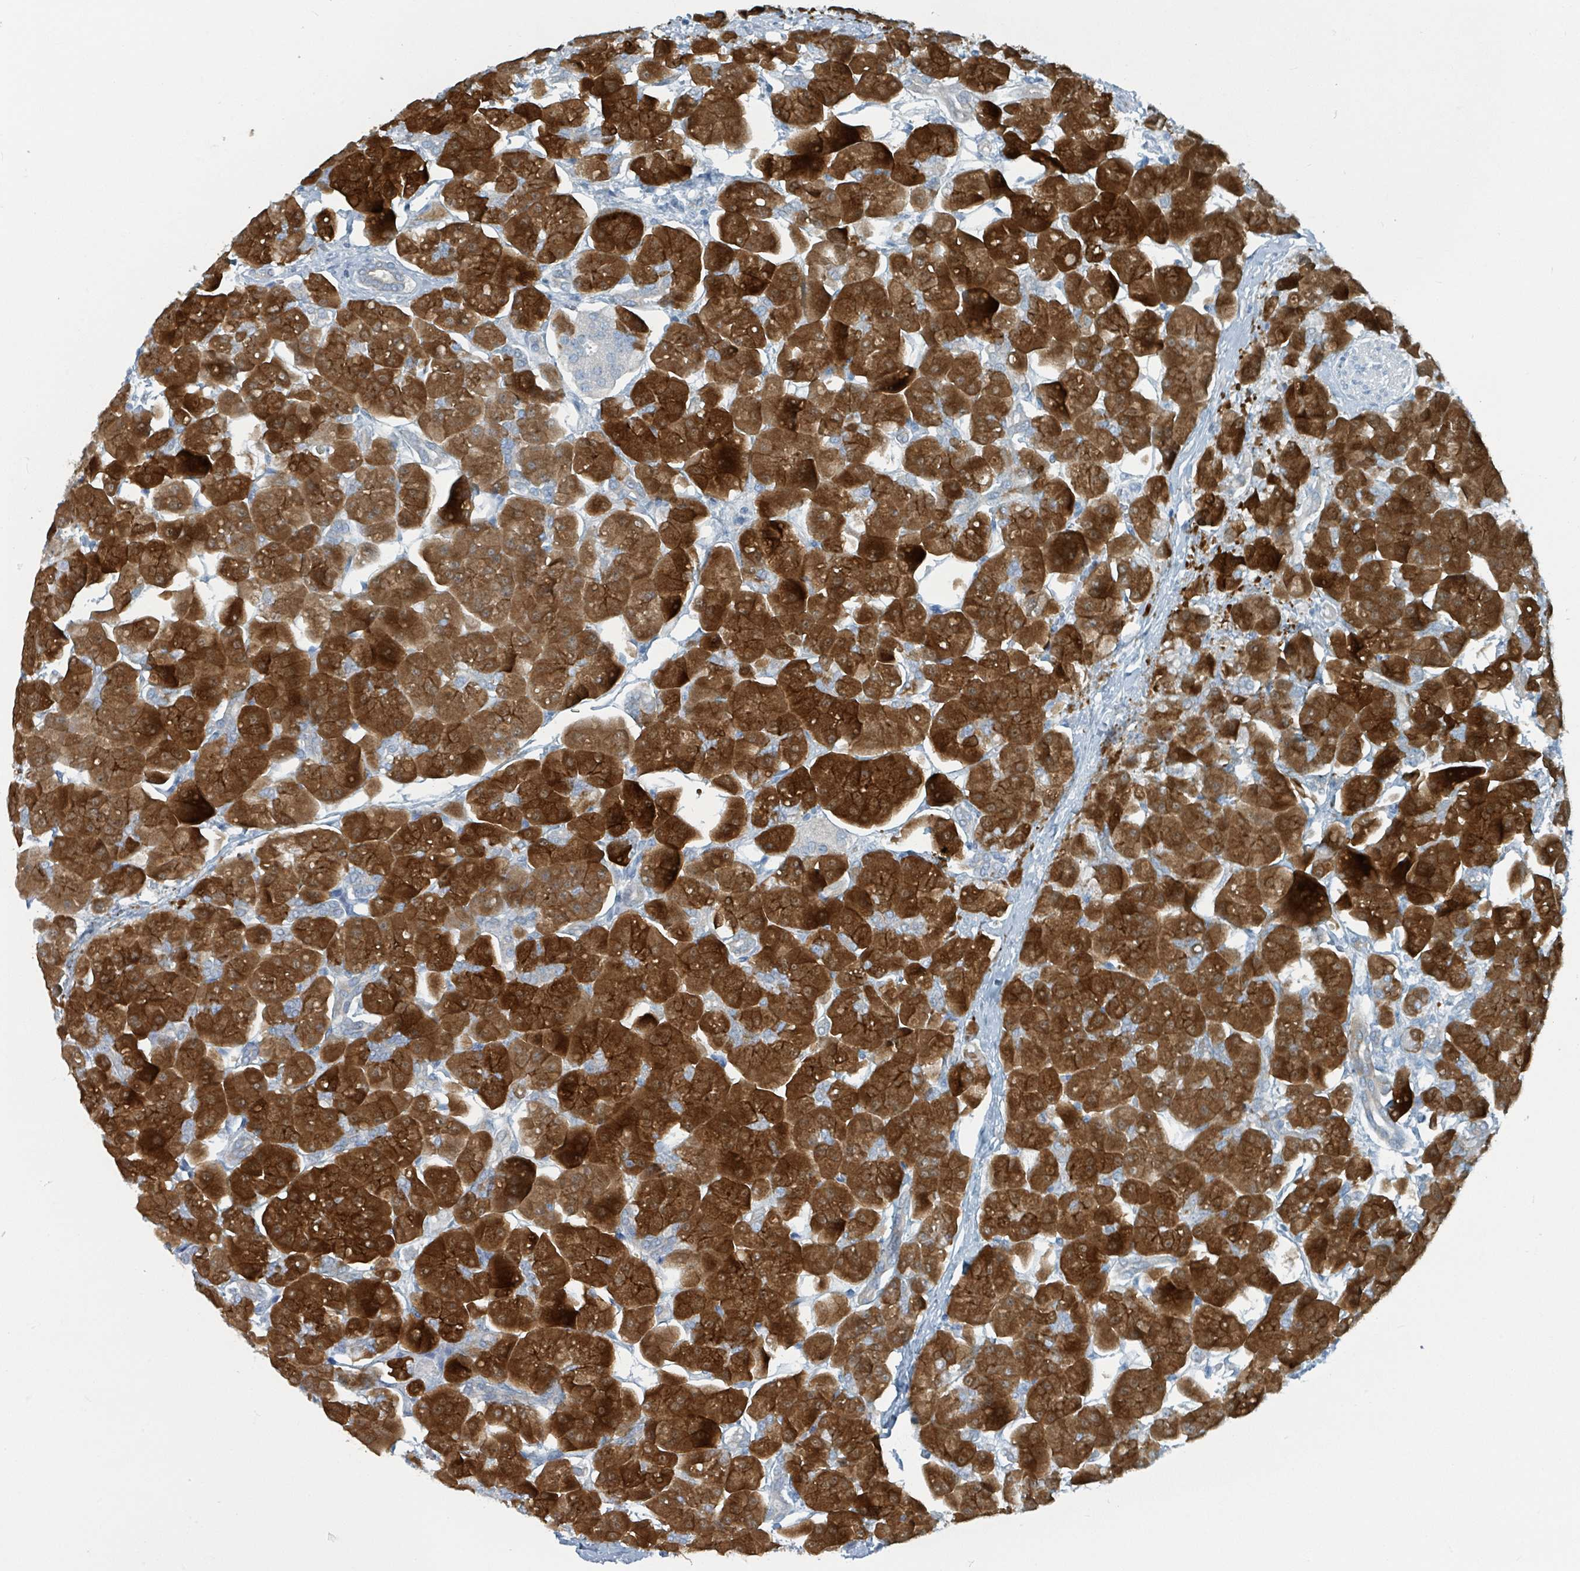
{"staining": {"intensity": "strong", "quantity": ">75%", "location": "cytoplasmic/membranous"}, "tissue": "pancreas", "cell_type": "Exocrine glandular cells", "image_type": "normal", "snomed": [{"axis": "morphology", "description": "Normal tissue, NOS"}, {"axis": "topography", "description": "Pancreas"}], "caption": "Immunohistochemistry (DAB) staining of normal human pancreas shows strong cytoplasmic/membranous protein positivity in approximately >75% of exocrine glandular cells.", "gene": "GAMT", "patient": {"sex": "male", "age": 66}}